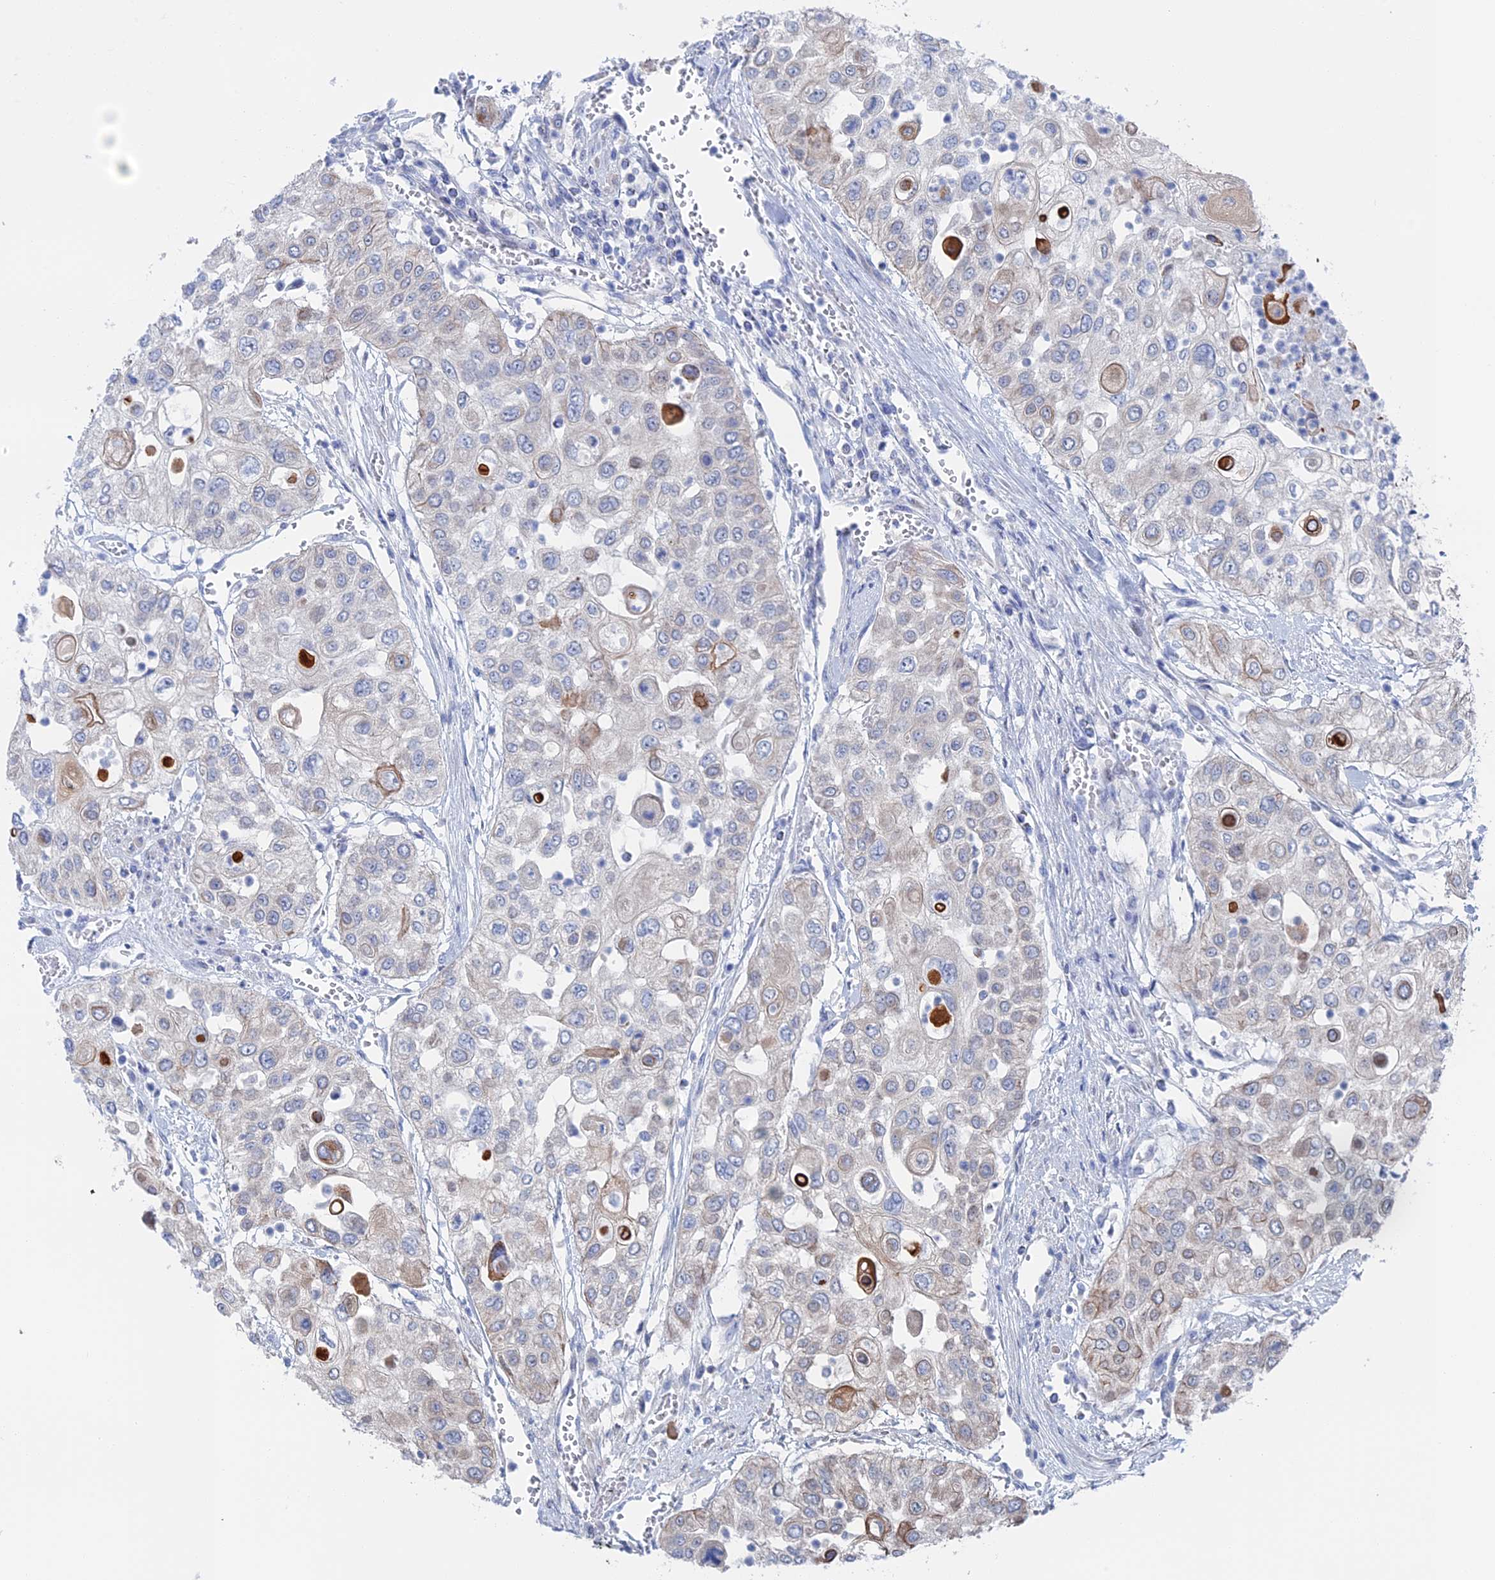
{"staining": {"intensity": "weak", "quantity": "<25%", "location": "cytoplasmic/membranous"}, "tissue": "urothelial cancer", "cell_type": "Tumor cells", "image_type": "cancer", "snomed": [{"axis": "morphology", "description": "Urothelial carcinoma, High grade"}, {"axis": "topography", "description": "Urinary bladder"}], "caption": "Protein analysis of urothelial cancer reveals no significant positivity in tumor cells.", "gene": "IL7", "patient": {"sex": "female", "age": 79}}